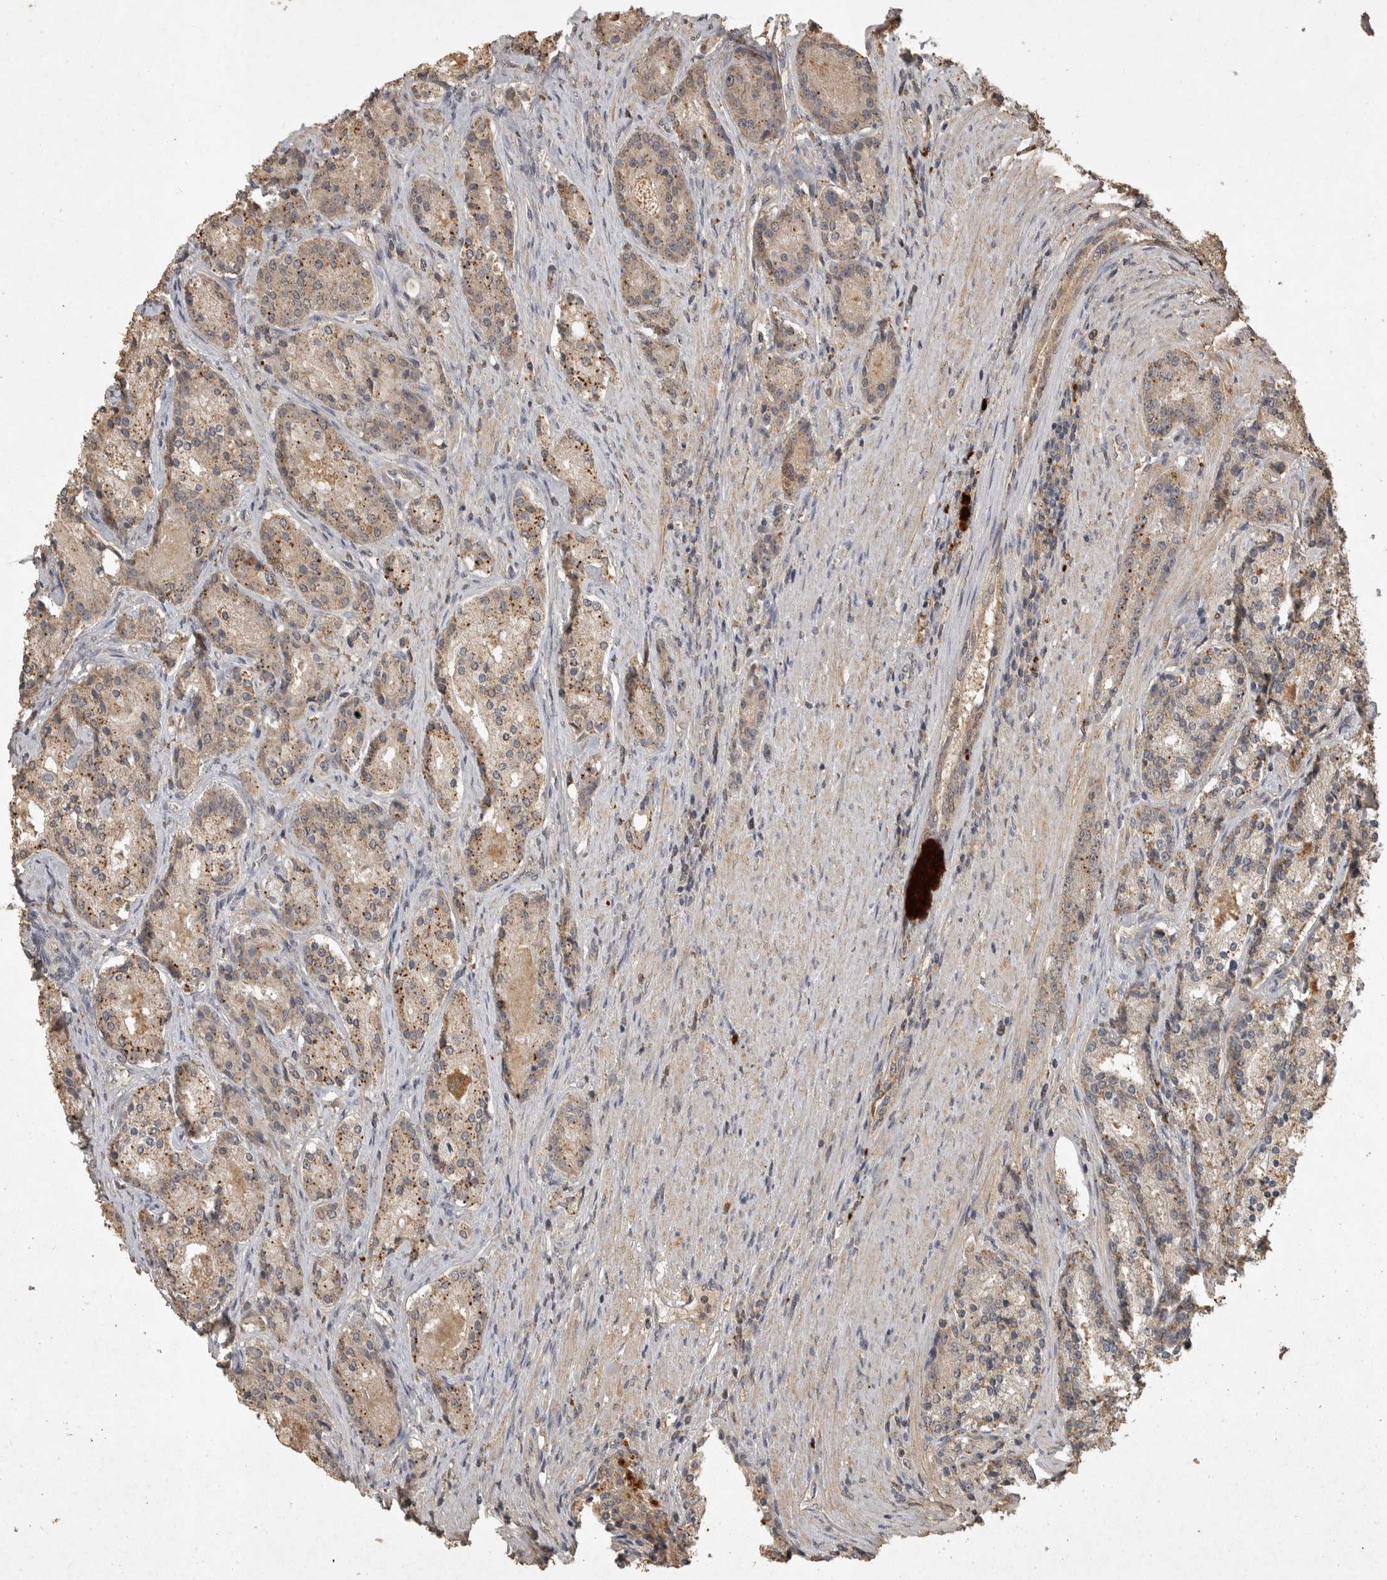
{"staining": {"intensity": "weak", "quantity": ">75%", "location": "cytoplasmic/membranous"}, "tissue": "prostate cancer", "cell_type": "Tumor cells", "image_type": "cancer", "snomed": [{"axis": "morphology", "description": "Adenocarcinoma, High grade"}, {"axis": "topography", "description": "Prostate"}], "caption": "Immunohistochemistry image of neoplastic tissue: adenocarcinoma (high-grade) (prostate) stained using IHC reveals low levels of weak protein expression localized specifically in the cytoplasmic/membranous of tumor cells, appearing as a cytoplasmic/membranous brown color.", "gene": "ADAMTS4", "patient": {"sex": "male", "age": 60}}